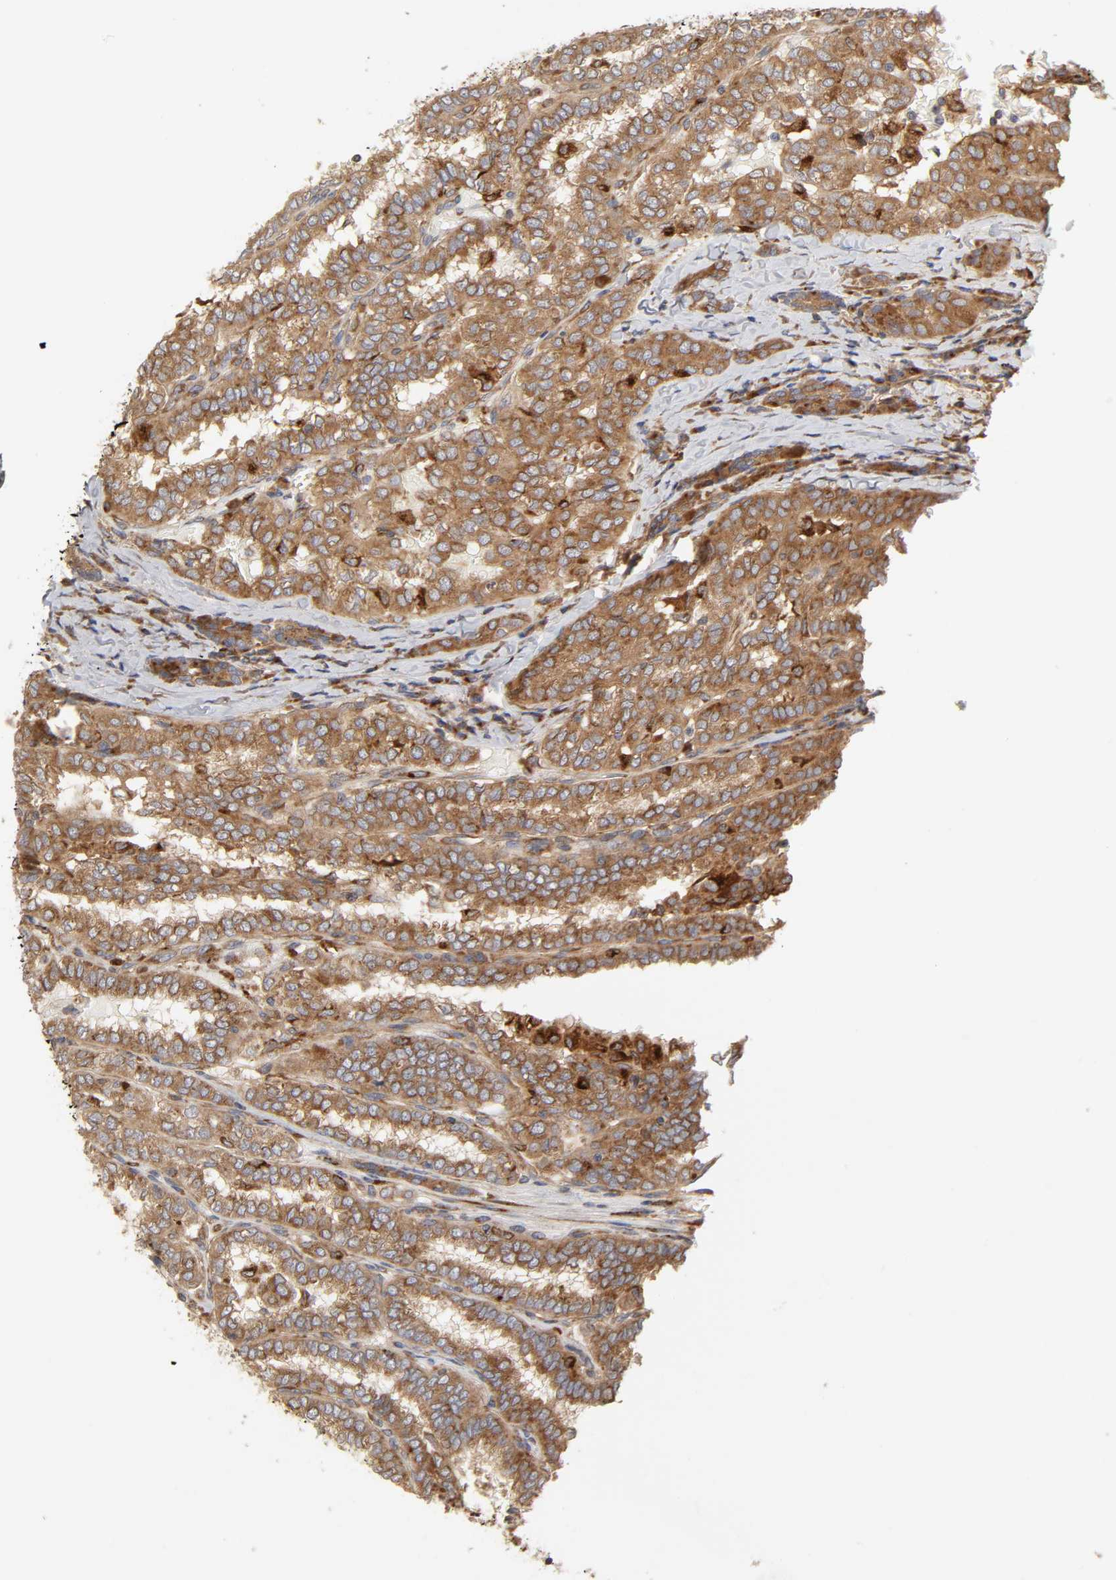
{"staining": {"intensity": "moderate", "quantity": ">75%", "location": "cytoplasmic/membranous"}, "tissue": "thyroid cancer", "cell_type": "Tumor cells", "image_type": "cancer", "snomed": [{"axis": "morphology", "description": "Papillary adenocarcinoma, NOS"}, {"axis": "topography", "description": "Thyroid gland"}], "caption": "High-magnification brightfield microscopy of thyroid papillary adenocarcinoma stained with DAB (brown) and counterstained with hematoxylin (blue). tumor cells exhibit moderate cytoplasmic/membranous staining is appreciated in approximately>75% of cells. (Brightfield microscopy of DAB IHC at high magnification).", "gene": "GNPTG", "patient": {"sex": "female", "age": 30}}